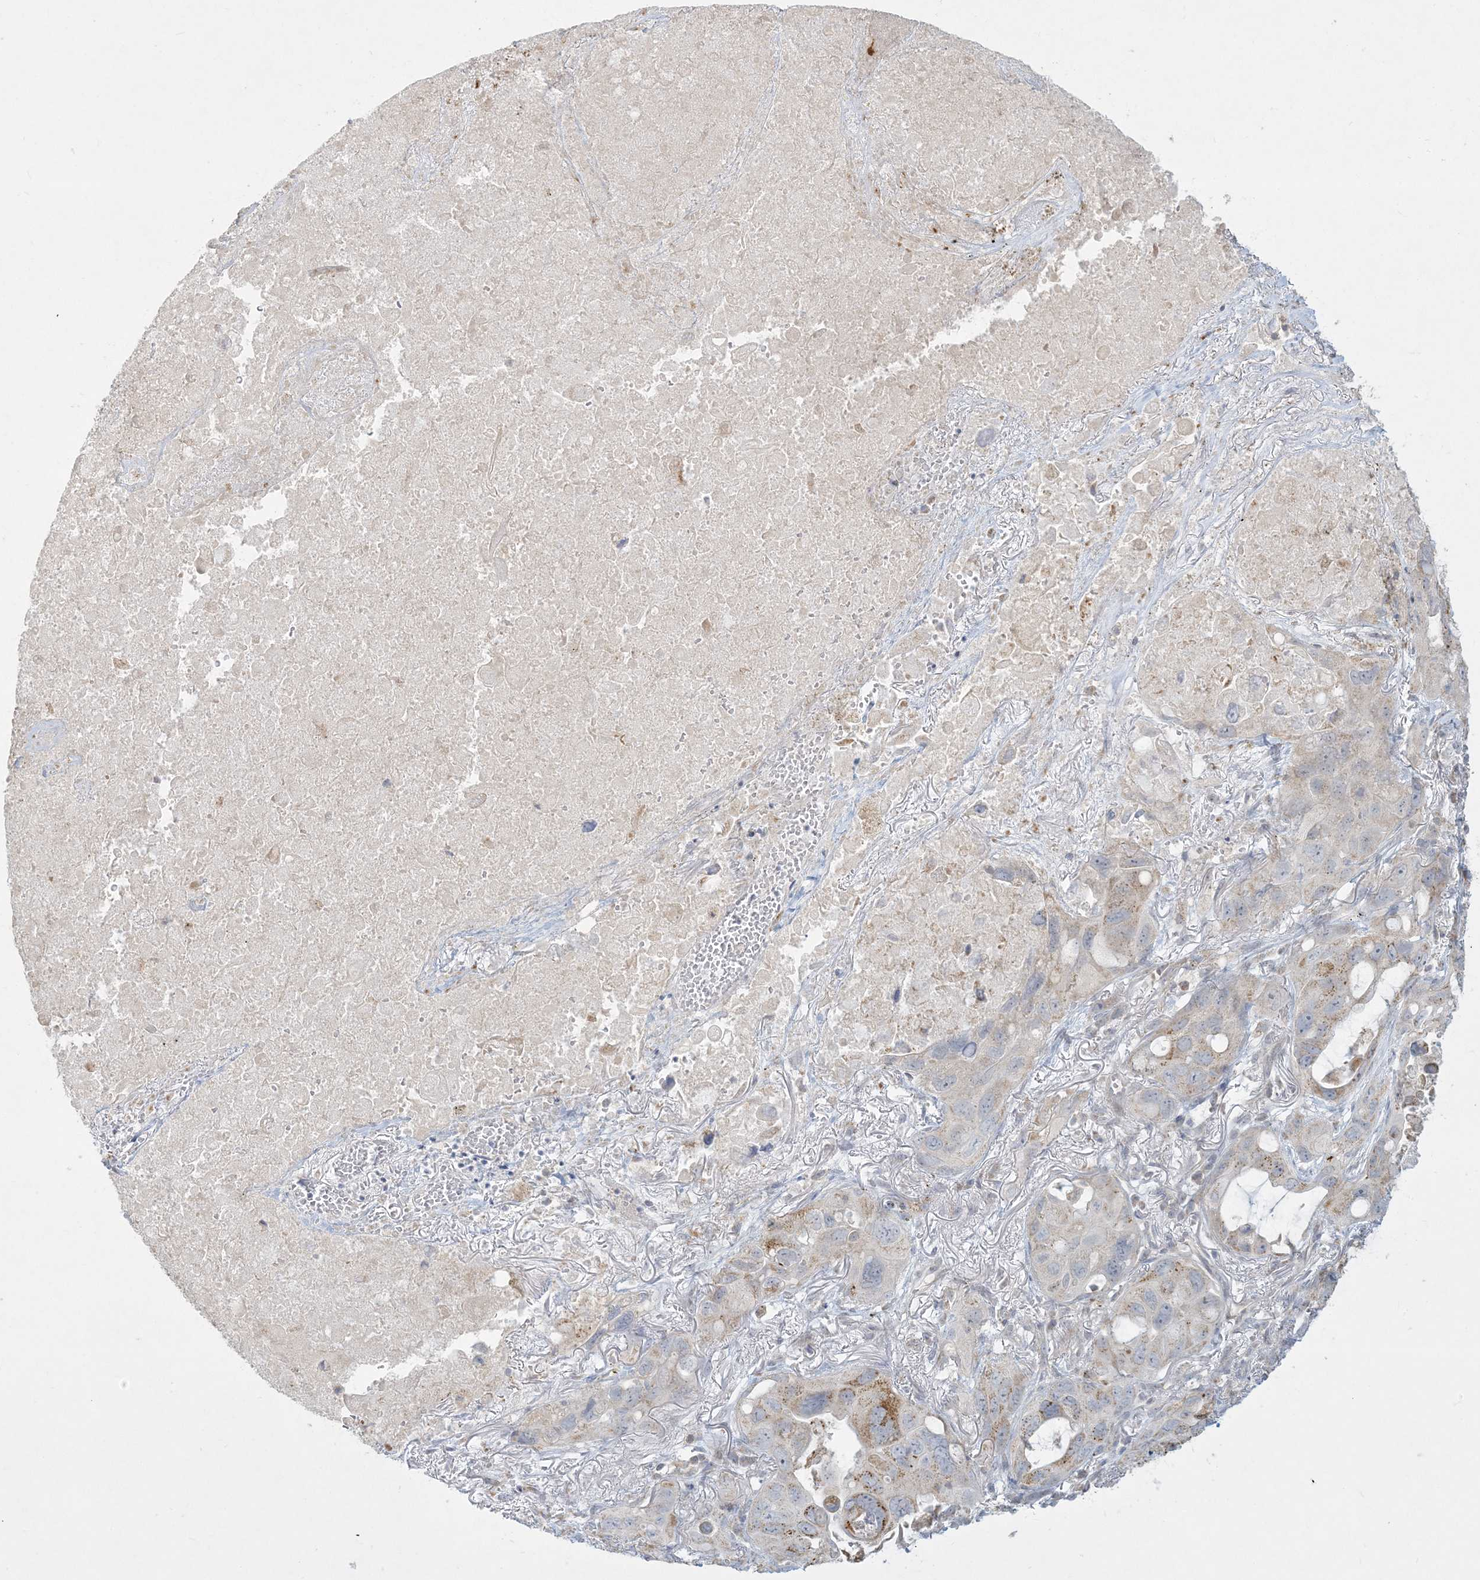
{"staining": {"intensity": "moderate", "quantity": "25%-75%", "location": "cytoplasmic/membranous"}, "tissue": "lung cancer", "cell_type": "Tumor cells", "image_type": "cancer", "snomed": [{"axis": "morphology", "description": "Squamous cell carcinoma, NOS"}, {"axis": "topography", "description": "Lung"}], "caption": "Tumor cells demonstrate medium levels of moderate cytoplasmic/membranous expression in approximately 25%-75% of cells in human lung squamous cell carcinoma. The staining was performed using DAB, with brown indicating positive protein expression. Nuclei are stained blue with hematoxylin.", "gene": "MCAT", "patient": {"sex": "female", "age": 73}}